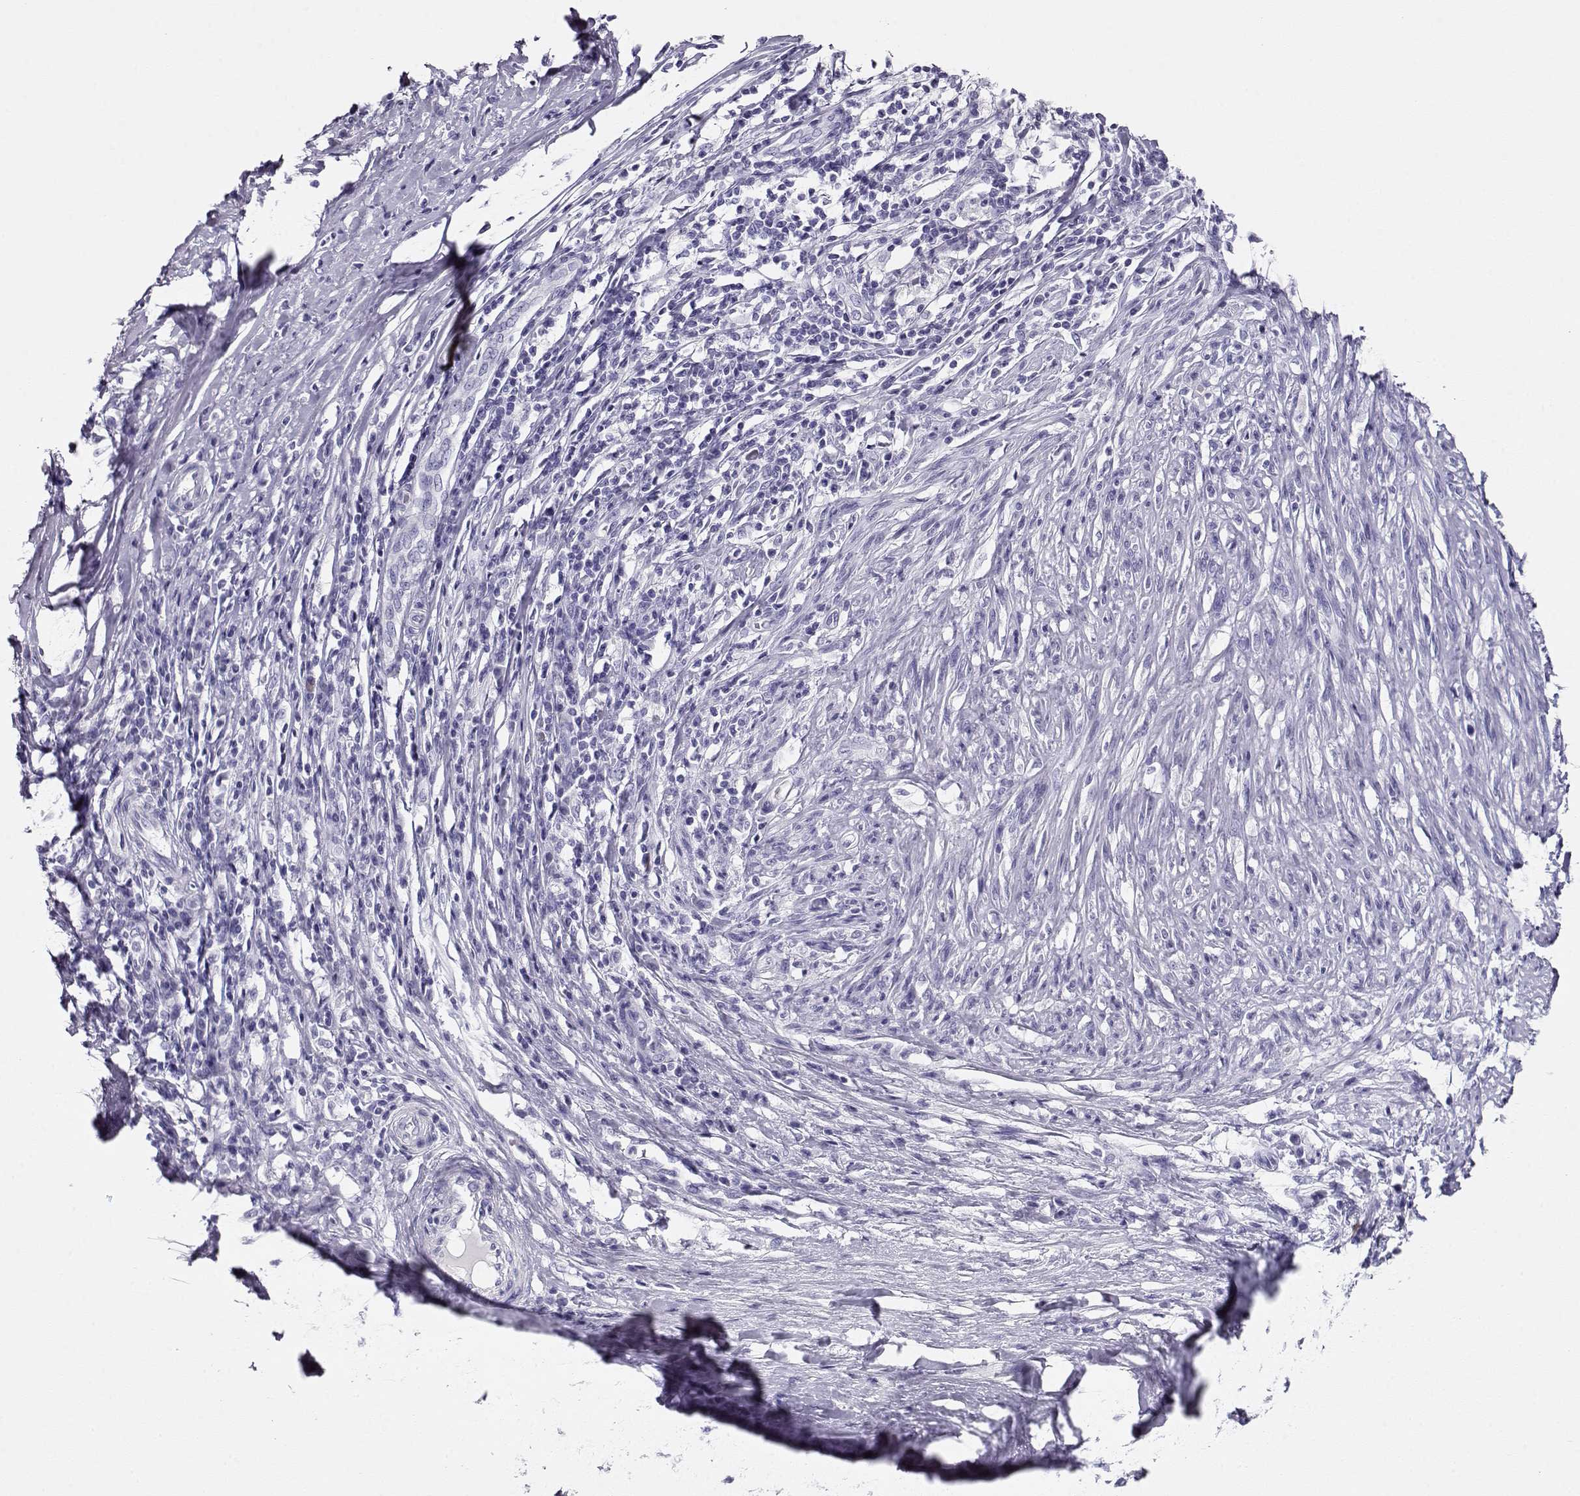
{"staining": {"intensity": "negative", "quantity": "none", "location": "none"}, "tissue": "melanoma", "cell_type": "Tumor cells", "image_type": "cancer", "snomed": [{"axis": "morphology", "description": "Malignant melanoma, NOS"}, {"axis": "topography", "description": "Skin"}], "caption": "IHC image of human melanoma stained for a protein (brown), which shows no expression in tumor cells.", "gene": "CRX", "patient": {"sex": "female", "age": 91}}